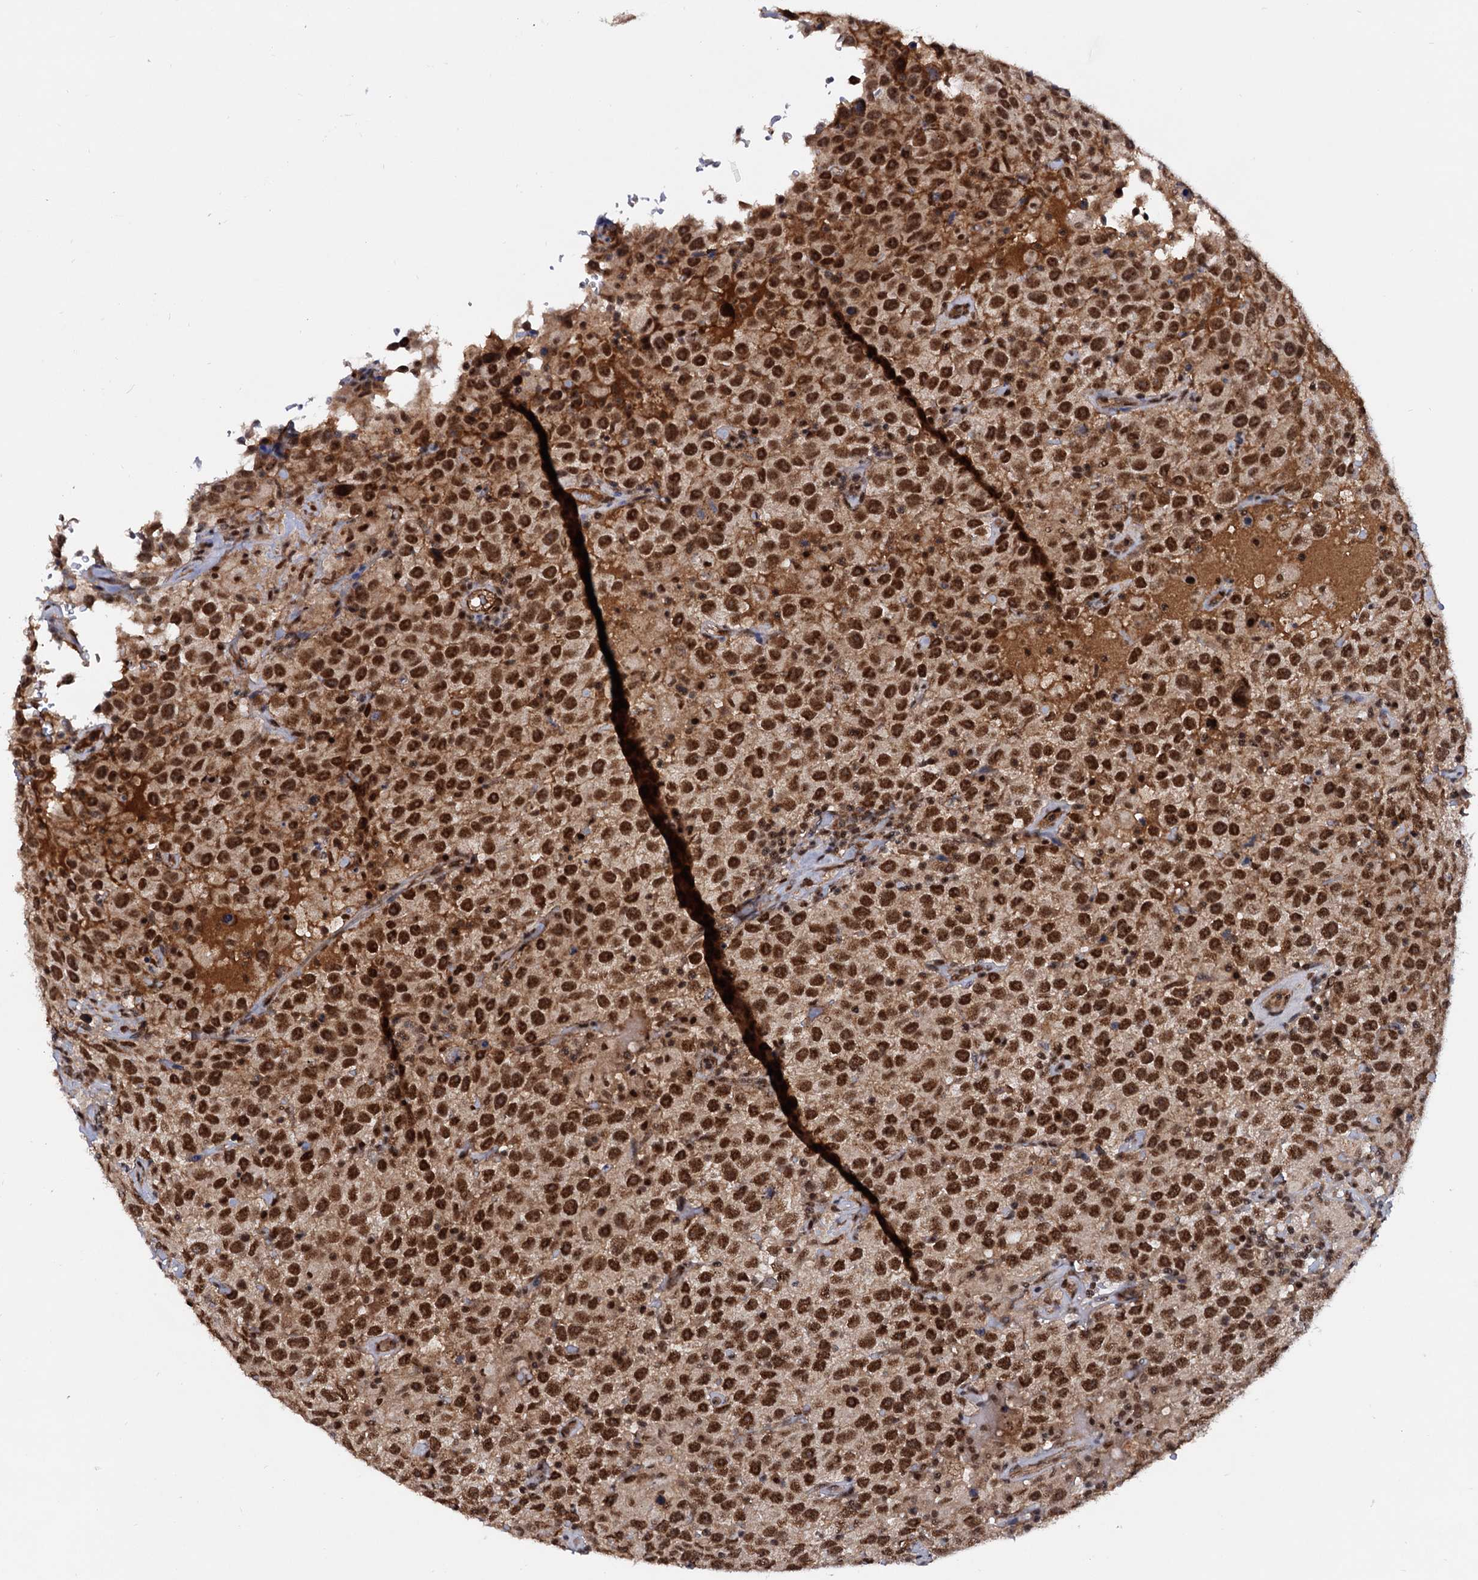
{"staining": {"intensity": "strong", "quantity": ">75%", "location": "nuclear"}, "tissue": "testis cancer", "cell_type": "Tumor cells", "image_type": "cancer", "snomed": [{"axis": "morphology", "description": "Seminoma, NOS"}, {"axis": "topography", "description": "Testis"}], "caption": "There is high levels of strong nuclear positivity in tumor cells of testis cancer (seminoma), as demonstrated by immunohistochemical staining (brown color).", "gene": "TBC1D12", "patient": {"sex": "male", "age": 41}}